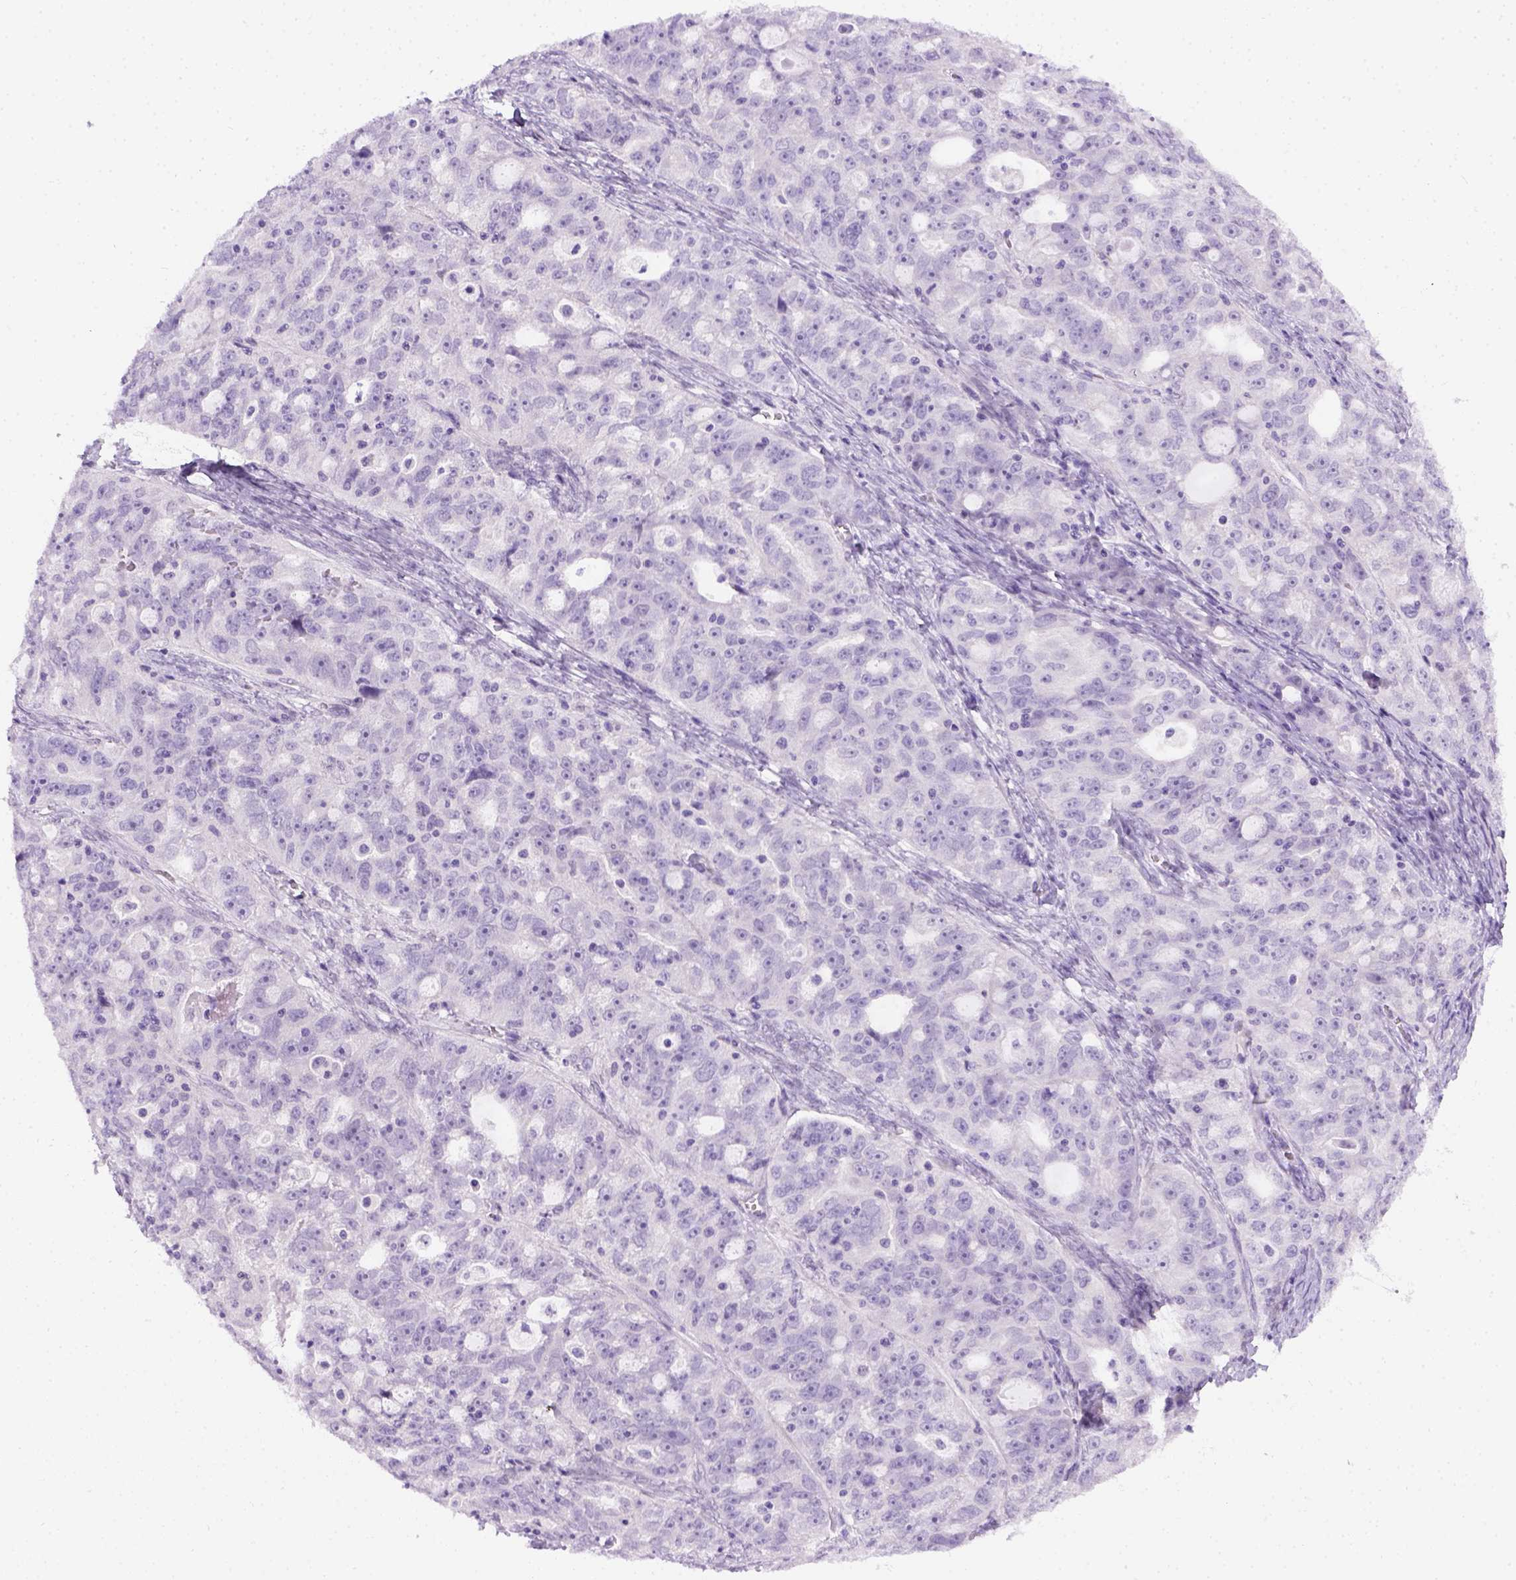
{"staining": {"intensity": "negative", "quantity": "none", "location": "none"}, "tissue": "ovarian cancer", "cell_type": "Tumor cells", "image_type": "cancer", "snomed": [{"axis": "morphology", "description": "Cystadenocarcinoma, serous, NOS"}, {"axis": "topography", "description": "Ovary"}], "caption": "Tumor cells are negative for protein expression in human serous cystadenocarcinoma (ovarian).", "gene": "FAM184B", "patient": {"sex": "female", "age": 51}}